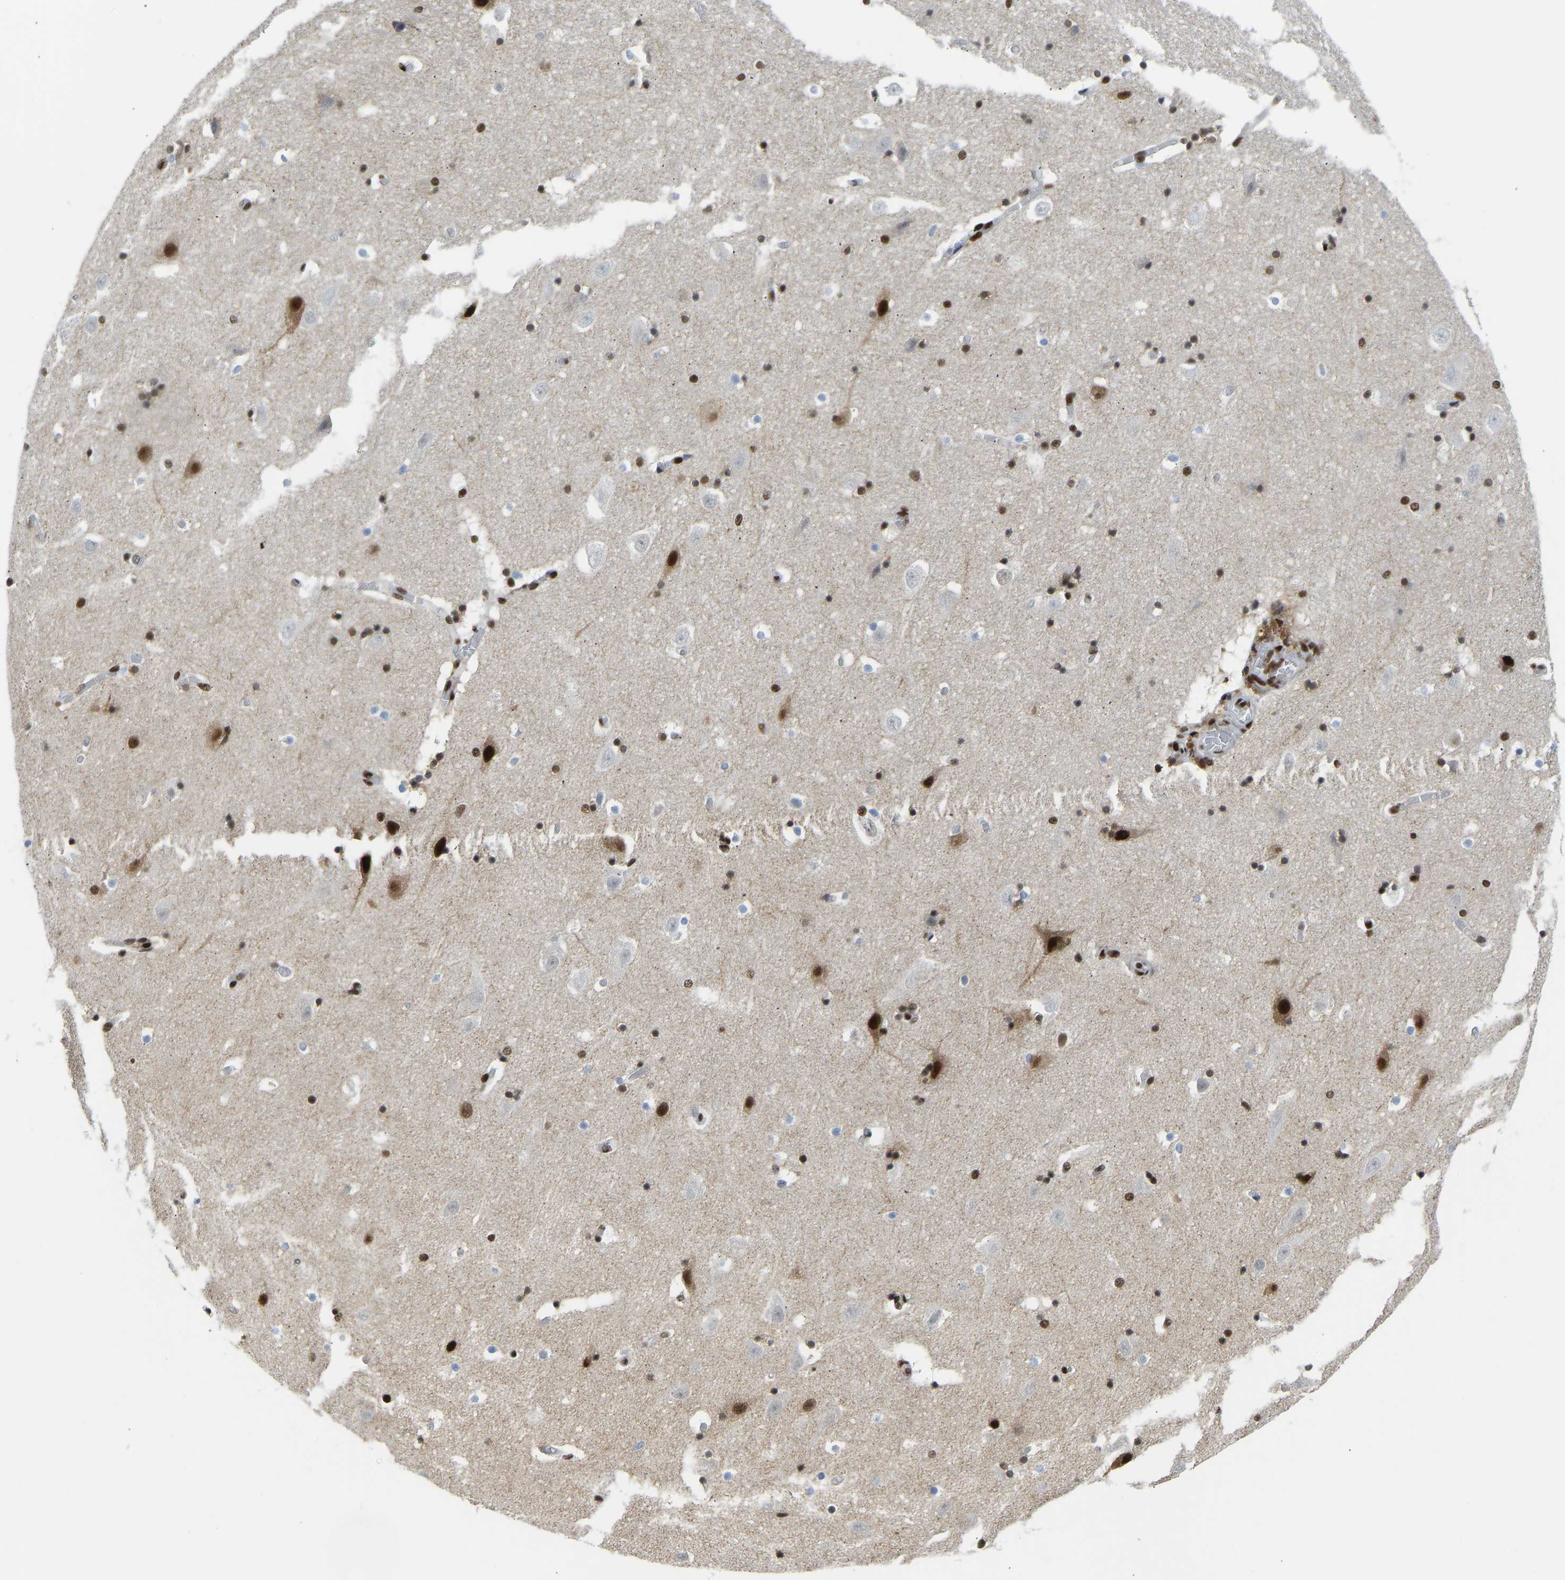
{"staining": {"intensity": "strong", "quantity": ">75%", "location": "nuclear"}, "tissue": "hippocampus", "cell_type": "Glial cells", "image_type": "normal", "snomed": [{"axis": "morphology", "description": "Normal tissue, NOS"}, {"axis": "topography", "description": "Hippocampus"}], "caption": "Immunohistochemical staining of normal hippocampus demonstrates >75% levels of strong nuclear protein positivity in approximately >75% of glial cells.", "gene": "FOXK1", "patient": {"sex": "male", "age": 45}}